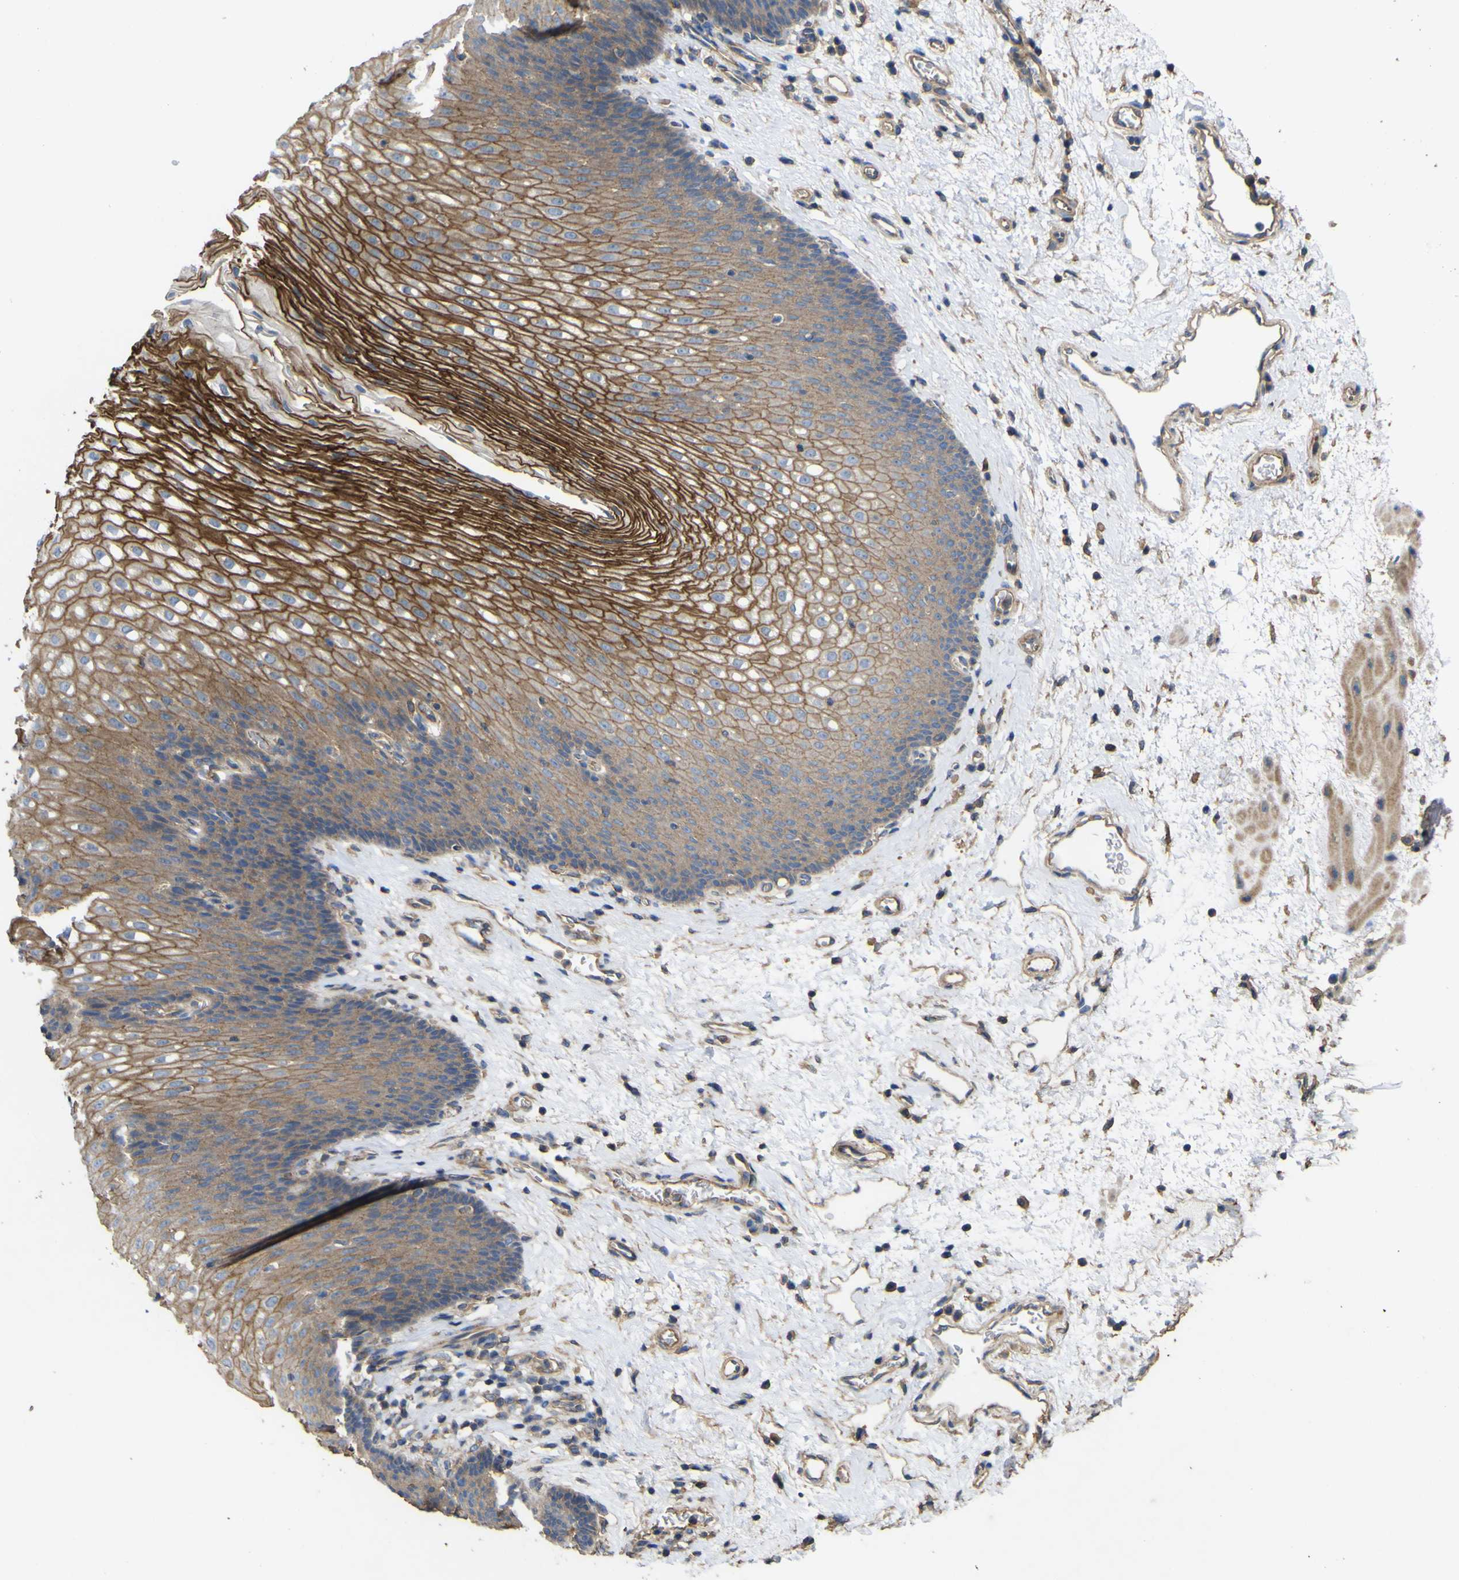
{"staining": {"intensity": "strong", "quantity": ">75%", "location": "cytoplasmic/membranous"}, "tissue": "esophagus", "cell_type": "Squamous epithelial cells", "image_type": "normal", "snomed": [{"axis": "morphology", "description": "Normal tissue, NOS"}, {"axis": "topography", "description": "Esophagus"}], "caption": "IHC (DAB) staining of benign esophagus demonstrates strong cytoplasmic/membranous protein positivity in about >75% of squamous epithelial cells. Using DAB (3,3'-diaminobenzidine) (brown) and hematoxylin (blue) stains, captured at high magnification using brightfield microscopy.", "gene": "TNFSF15", "patient": {"sex": "male", "age": 48}}